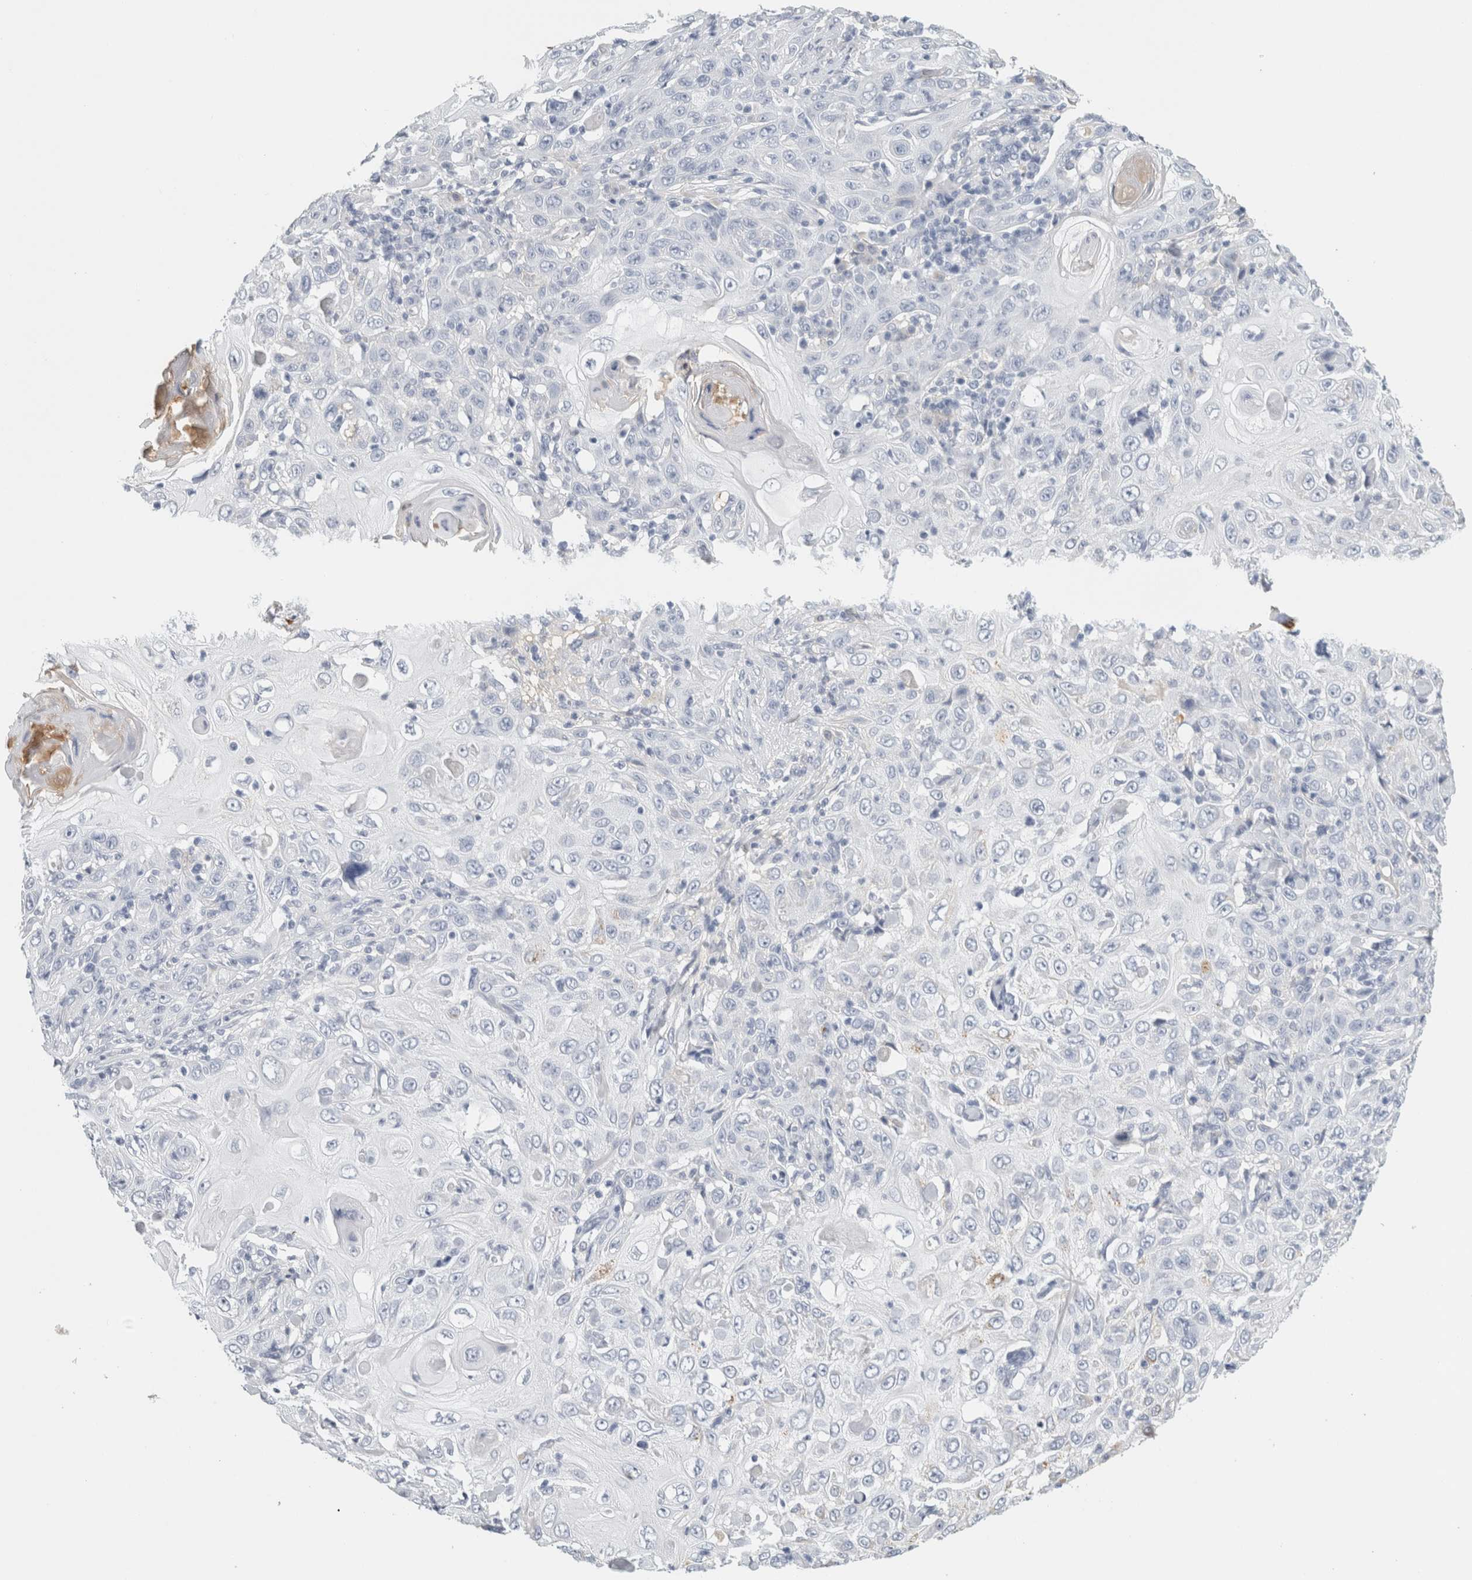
{"staining": {"intensity": "negative", "quantity": "none", "location": "none"}, "tissue": "skin cancer", "cell_type": "Tumor cells", "image_type": "cancer", "snomed": [{"axis": "morphology", "description": "Squamous cell carcinoma, NOS"}, {"axis": "topography", "description": "Skin"}], "caption": "Squamous cell carcinoma (skin) stained for a protein using immunohistochemistry (IHC) exhibits no positivity tumor cells.", "gene": "TSPAN8", "patient": {"sex": "female", "age": 88}}